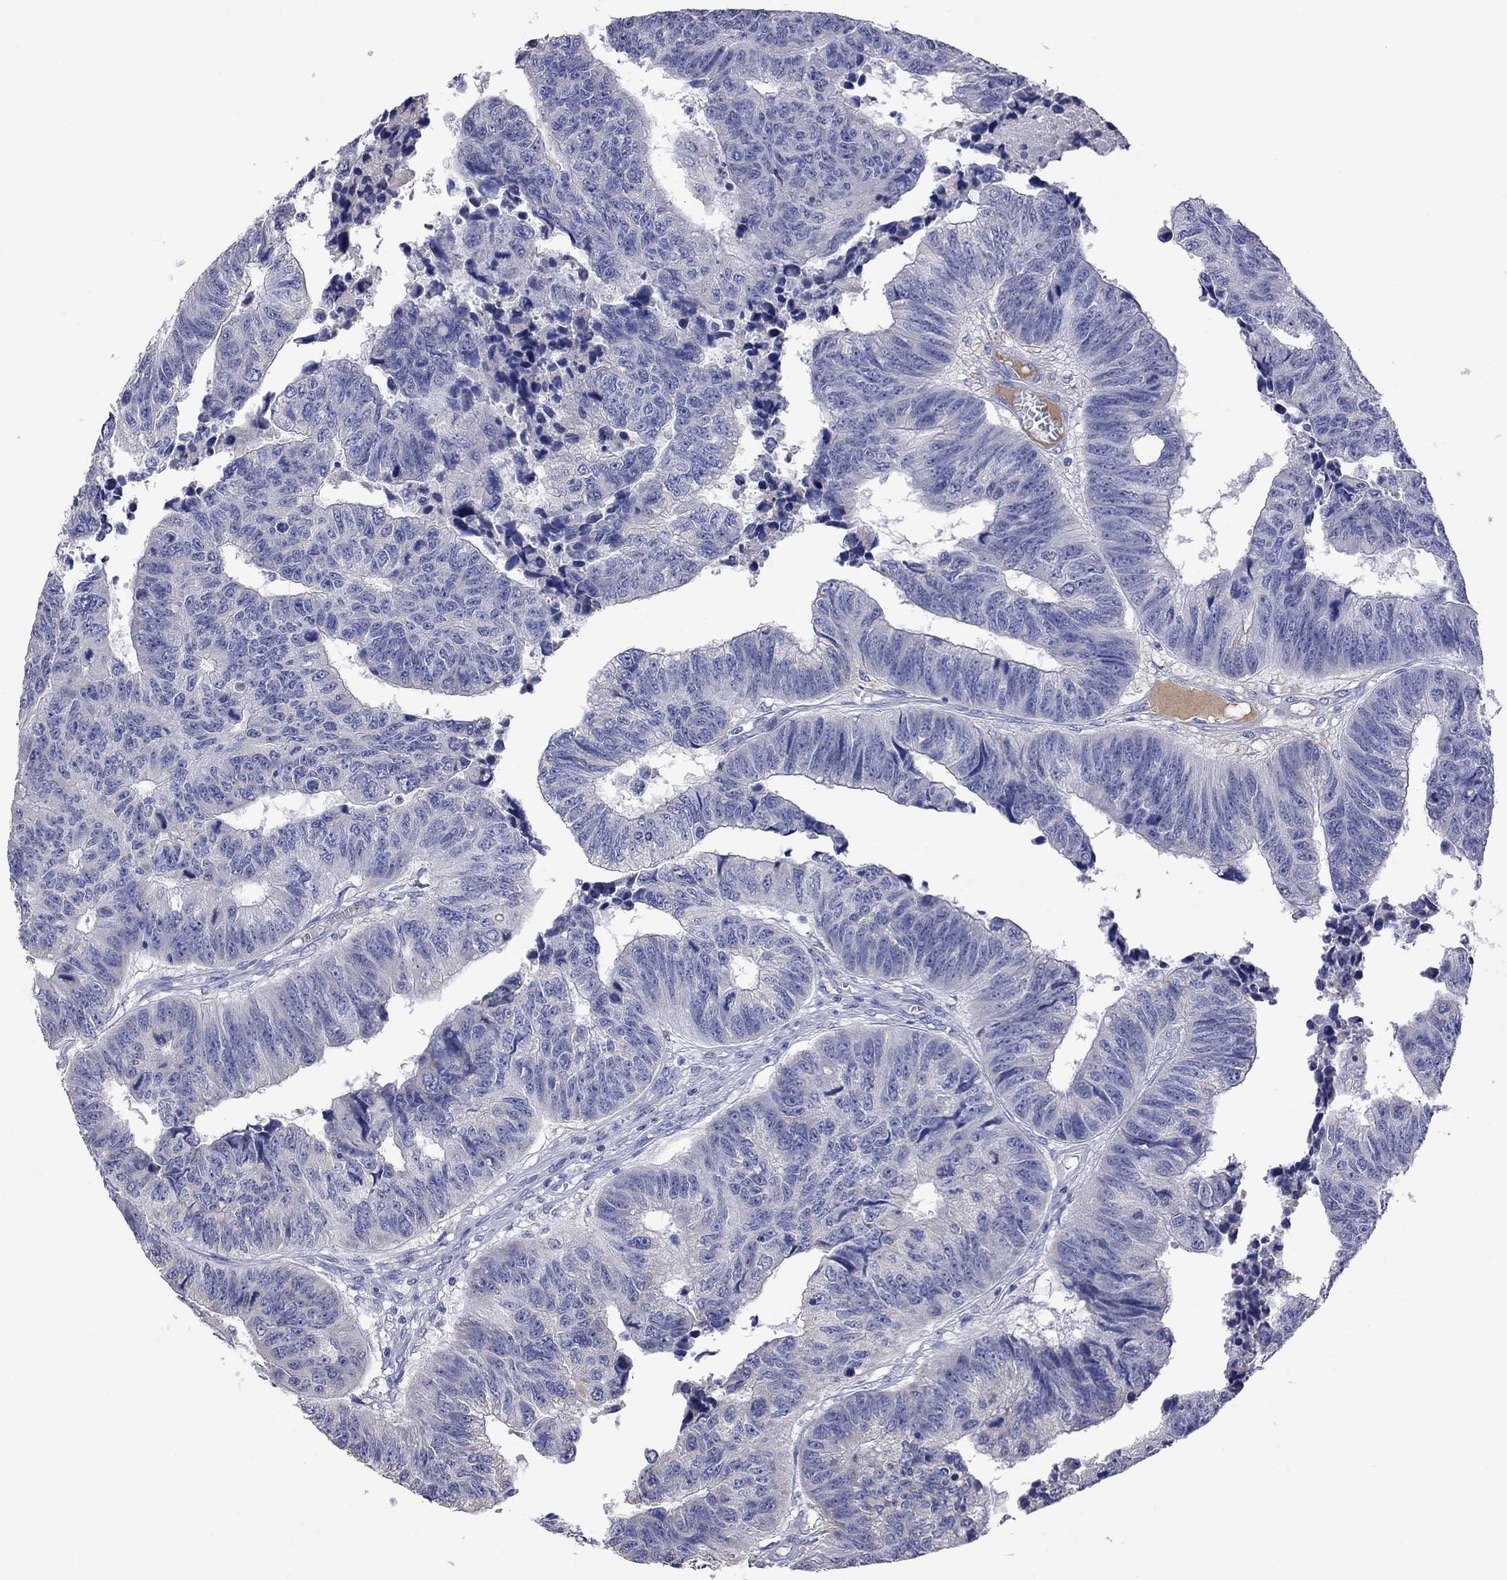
{"staining": {"intensity": "negative", "quantity": "none", "location": "none"}, "tissue": "colorectal cancer", "cell_type": "Tumor cells", "image_type": "cancer", "snomed": [{"axis": "morphology", "description": "Adenocarcinoma, NOS"}, {"axis": "topography", "description": "Rectum"}], "caption": "The image reveals no staining of tumor cells in colorectal cancer (adenocarcinoma).", "gene": "KCND2", "patient": {"sex": "female", "age": 85}}